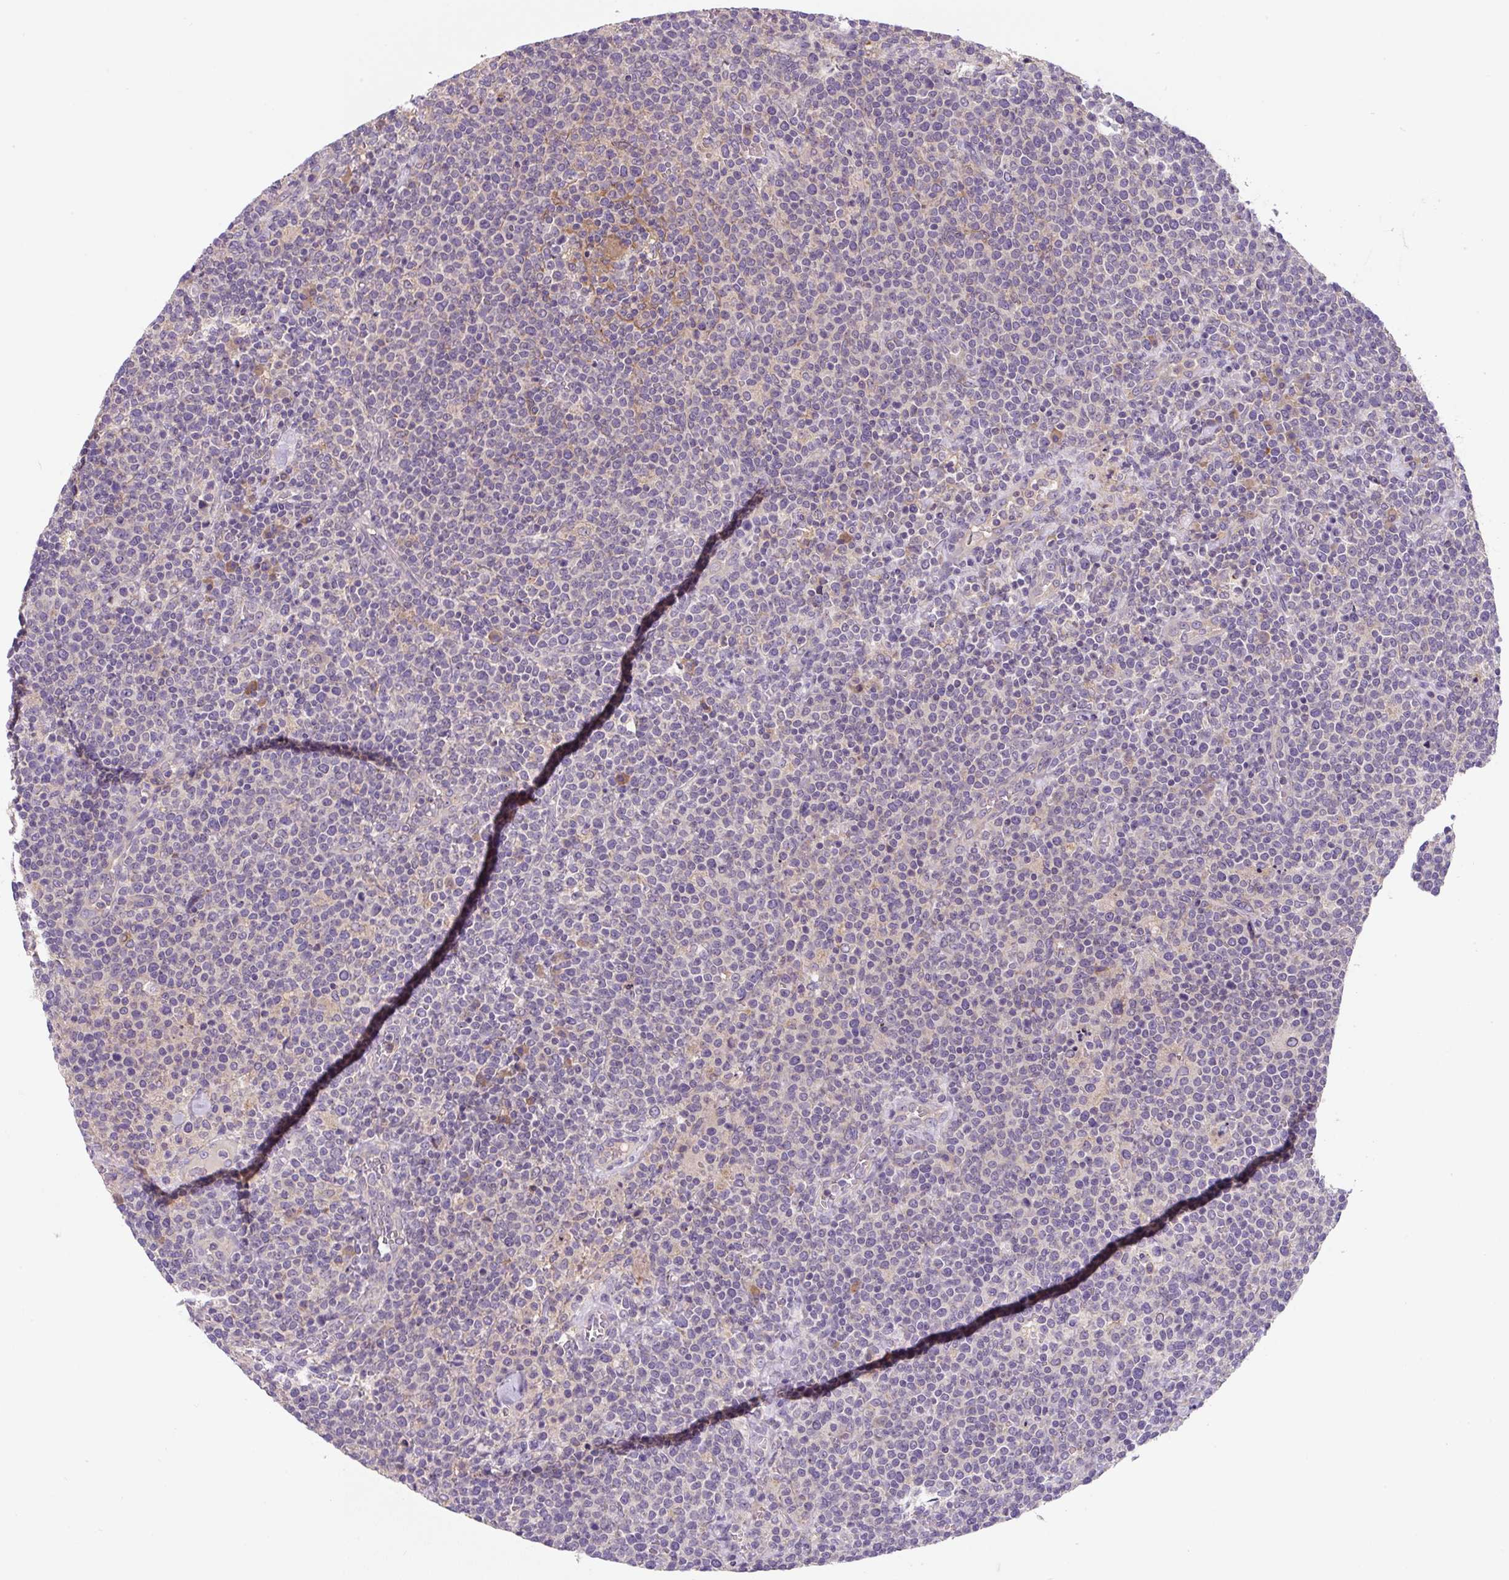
{"staining": {"intensity": "negative", "quantity": "none", "location": "none"}, "tissue": "lymphoma", "cell_type": "Tumor cells", "image_type": "cancer", "snomed": [{"axis": "morphology", "description": "Malignant lymphoma, non-Hodgkin's type, High grade"}, {"axis": "topography", "description": "Lymph node"}], "caption": "The photomicrograph reveals no staining of tumor cells in lymphoma.", "gene": "FZD5", "patient": {"sex": "male", "age": 61}}